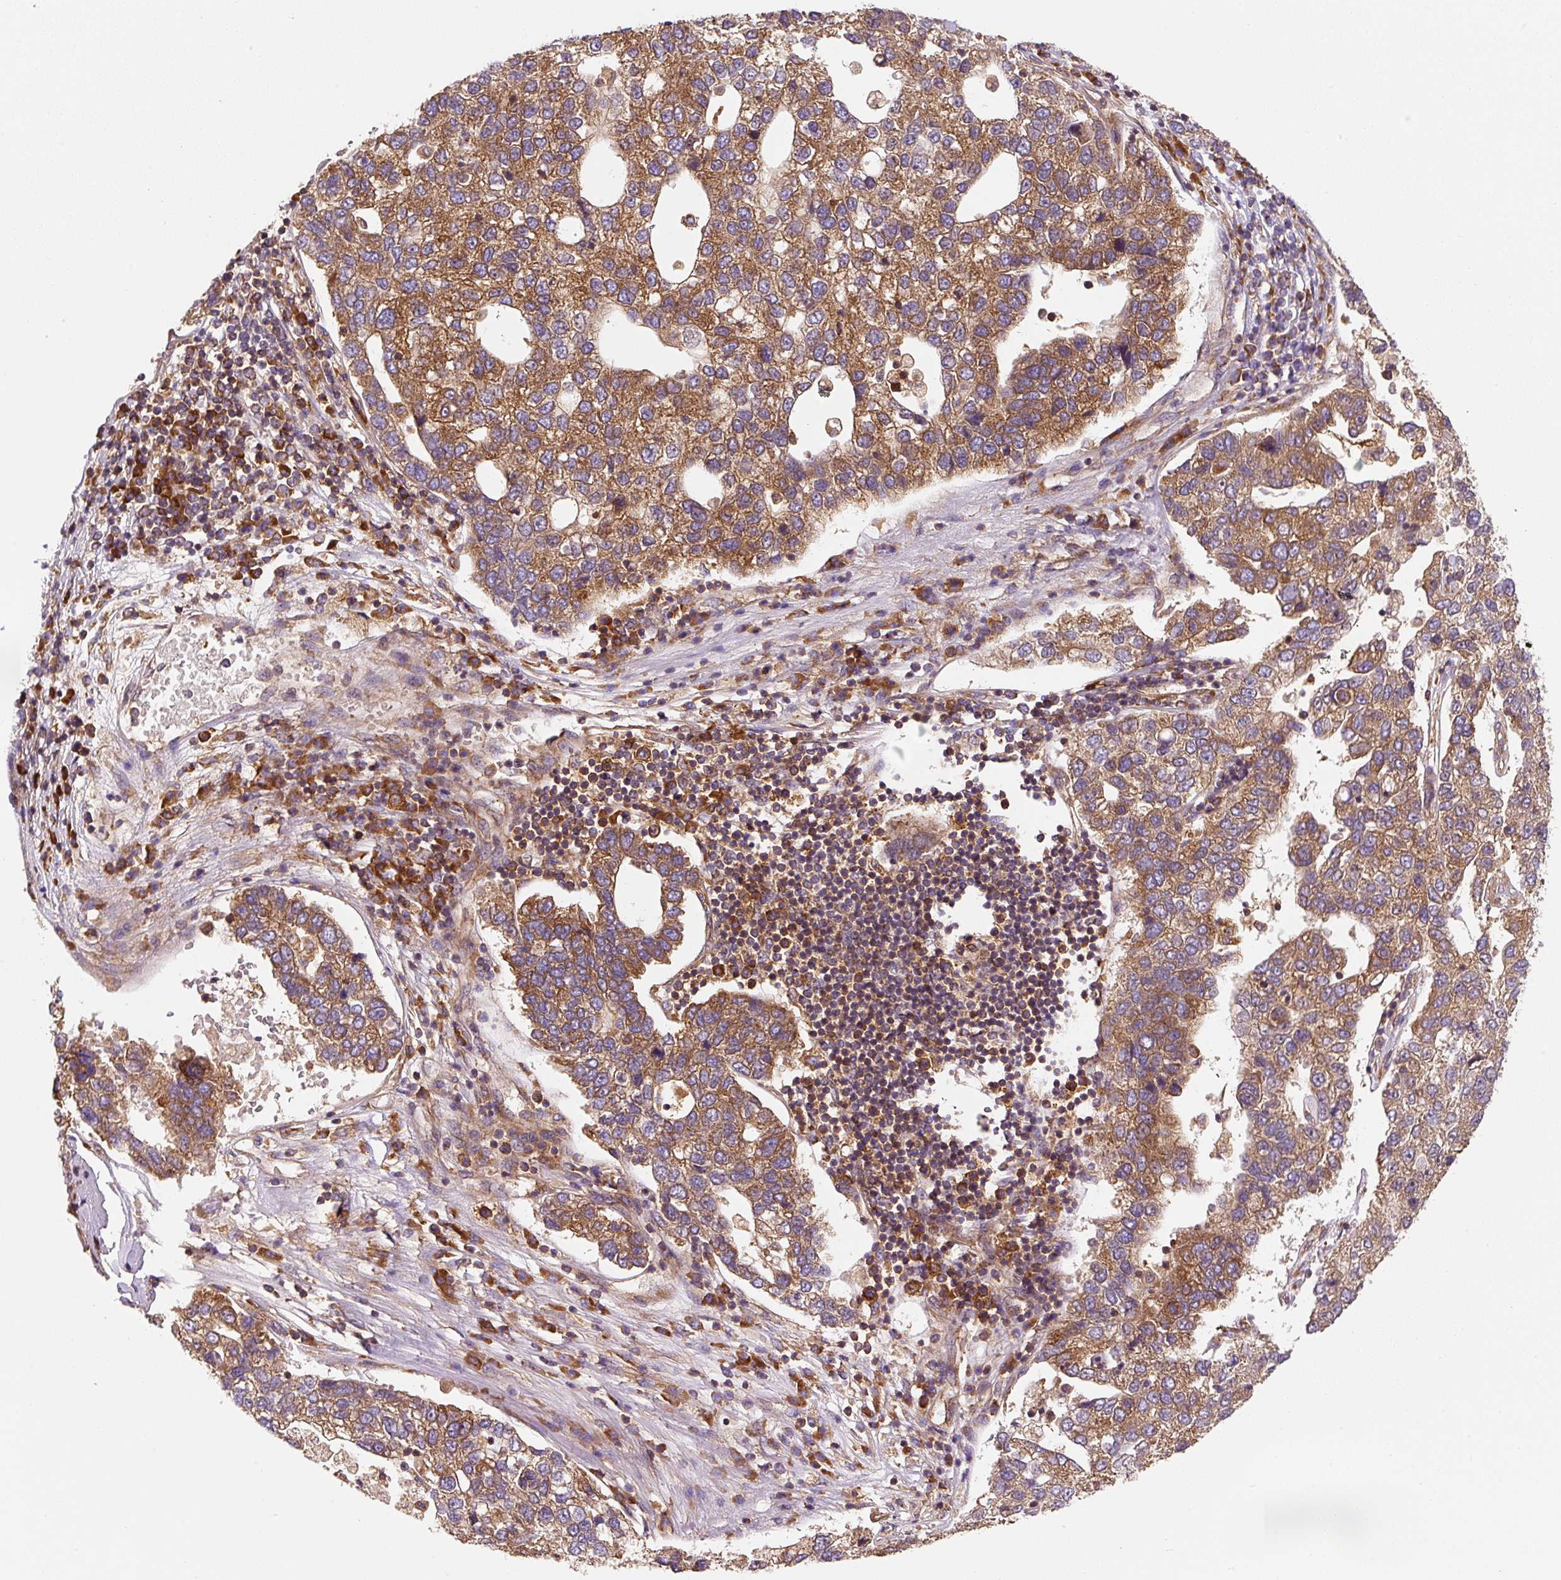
{"staining": {"intensity": "moderate", "quantity": ">75%", "location": "cytoplasmic/membranous"}, "tissue": "pancreatic cancer", "cell_type": "Tumor cells", "image_type": "cancer", "snomed": [{"axis": "morphology", "description": "Adenocarcinoma, NOS"}, {"axis": "topography", "description": "Pancreas"}], "caption": "Brown immunohistochemical staining in human pancreatic cancer (adenocarcinoma) reveals moderate cytoplasmic/membranous staining in approximately >75% of tumor cells.", "gene": "EIF2S2", "patient": {"sex": "female", "age": 61}}